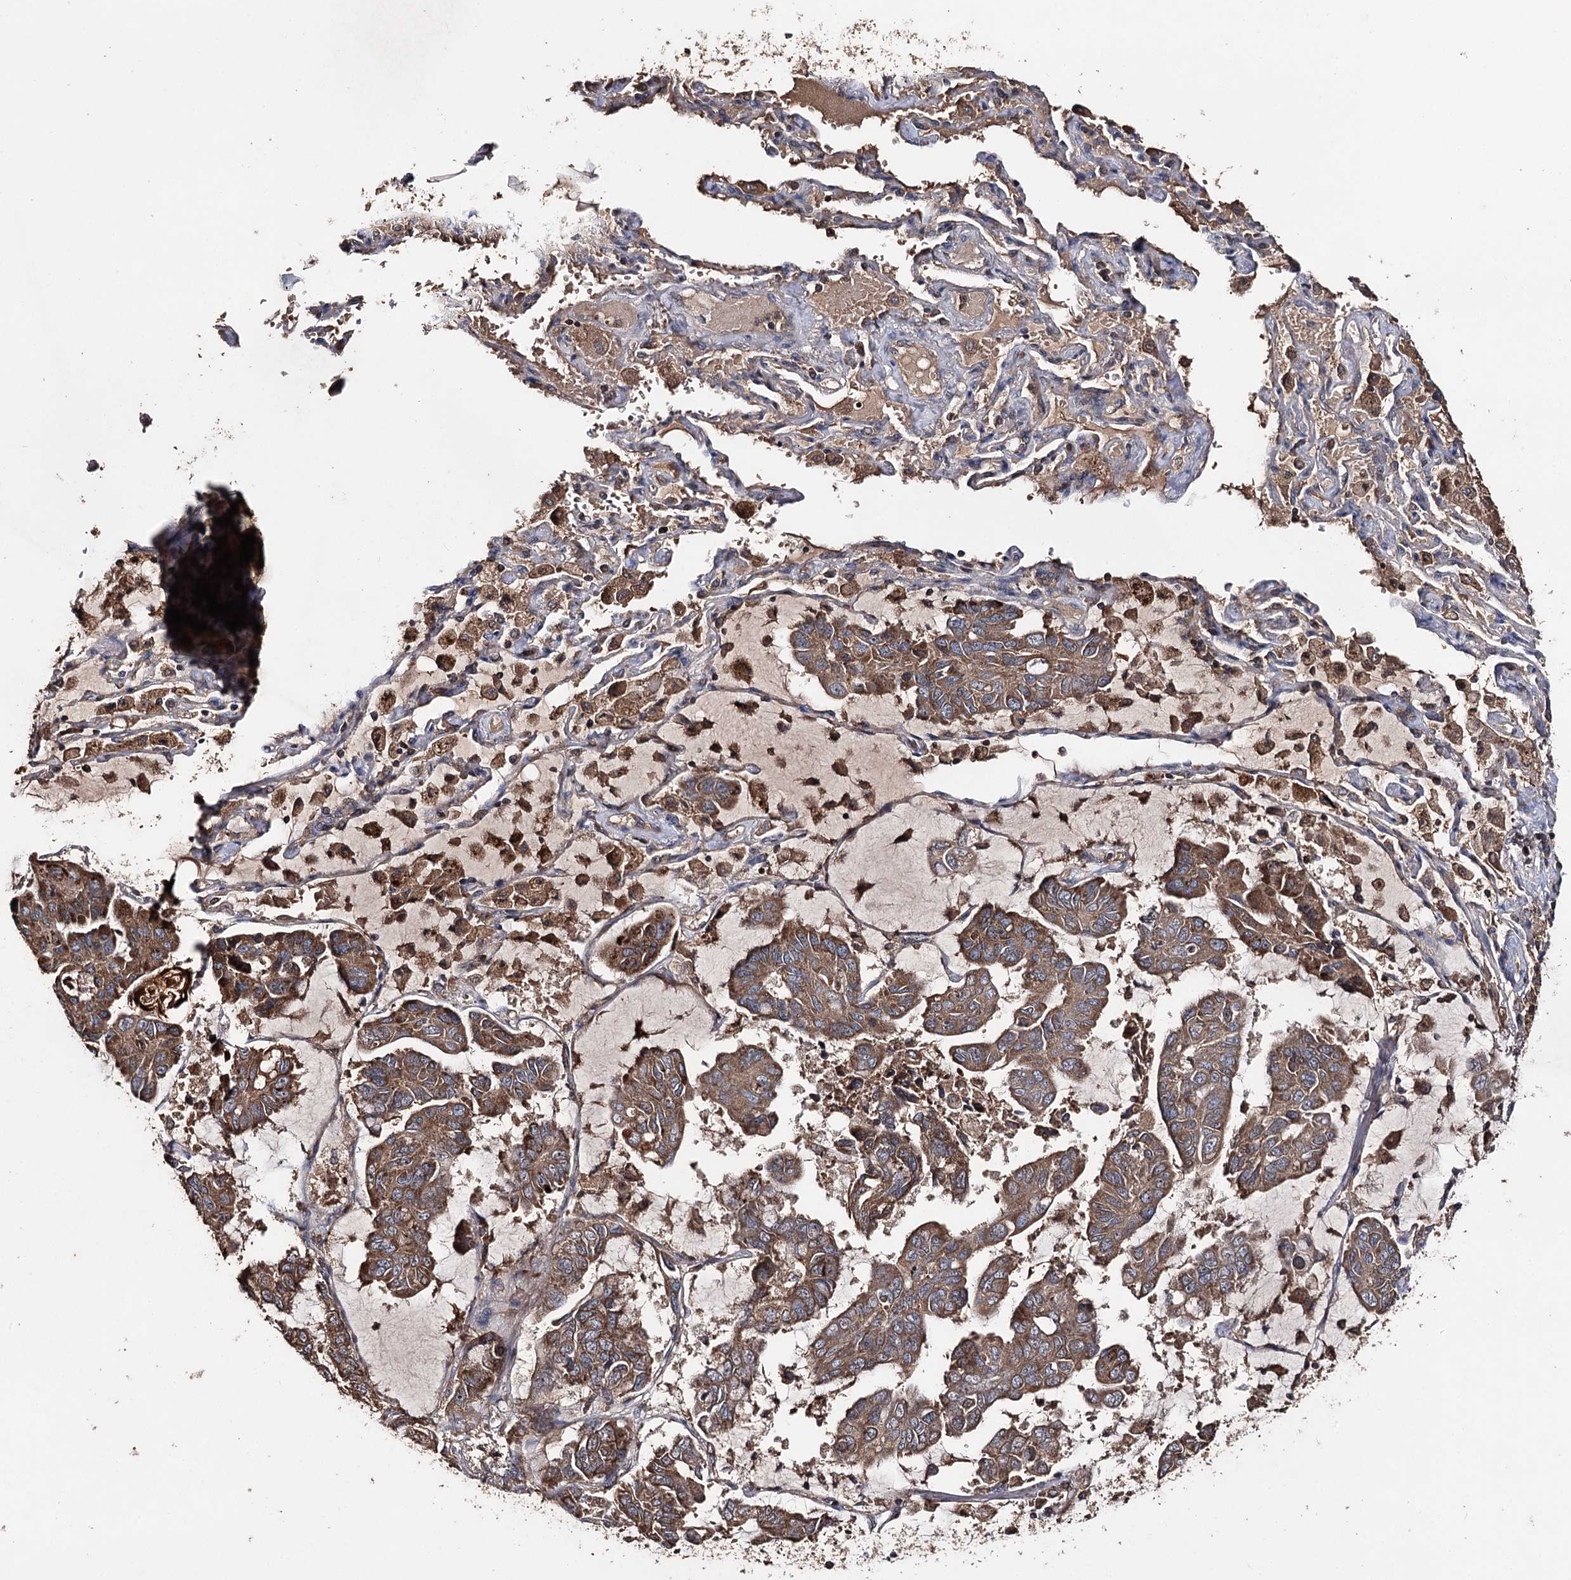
{"staining": {"intensity": "moderate", "quantity": ">75%", "location": "cytoplasmic/membranous"}, "tissue": "lung cancer", "cell_type": "Tumor cells", "image_type": "cancer", "snomed": [{"axis": "morphology", "description": "Adenocarcinoma, NOS"}, {"axis": "topography", "description": "Lung"}], "caption": "DAB (3,3'-diaminobenzidine) immunohistochemical staining of human adenocarcinoma (lung) displays moderate cytoplasmic/membranous protein staining in approximately >75% of tumor cells.", "gene": "FAM53B", "patient": {"sex": "male", "age": 64}}